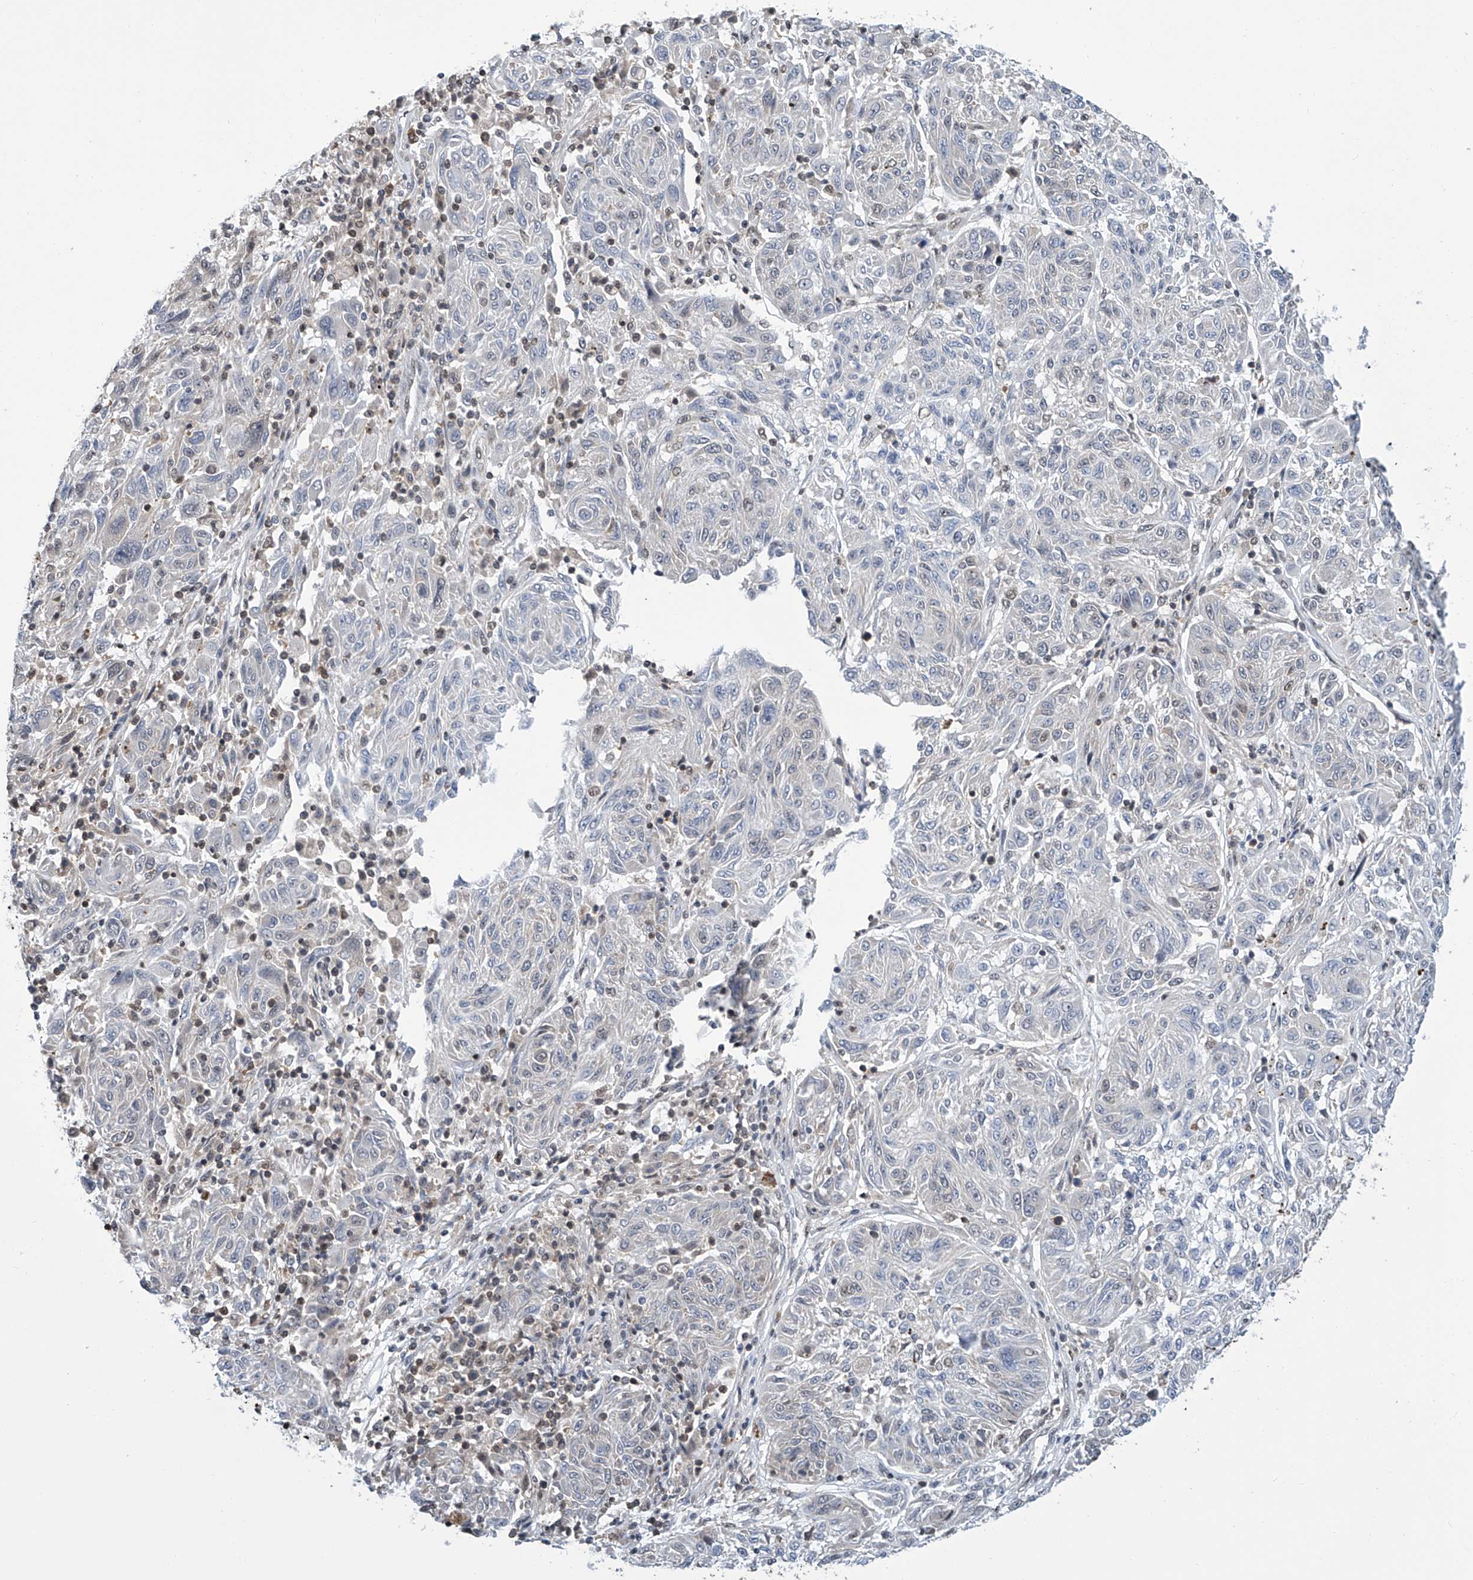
{"staining": {"intensity": "negative", "quantity": "none", "location": "none"}, "tissue": "melanoma", "cell_type": "Tumor cells", "image_type": "cancer", "snomed": [{"axis": "morphology", "description": "Malignant melanoma, NOS"}, {"axis": "topography", "description": "Skin"}], "caption": "Melanoma was stained to show a protein in brown. There is no significant expression in tumor cells.", "gene": "SREBF2", "patient": {"sex": "male", "age": 53}}